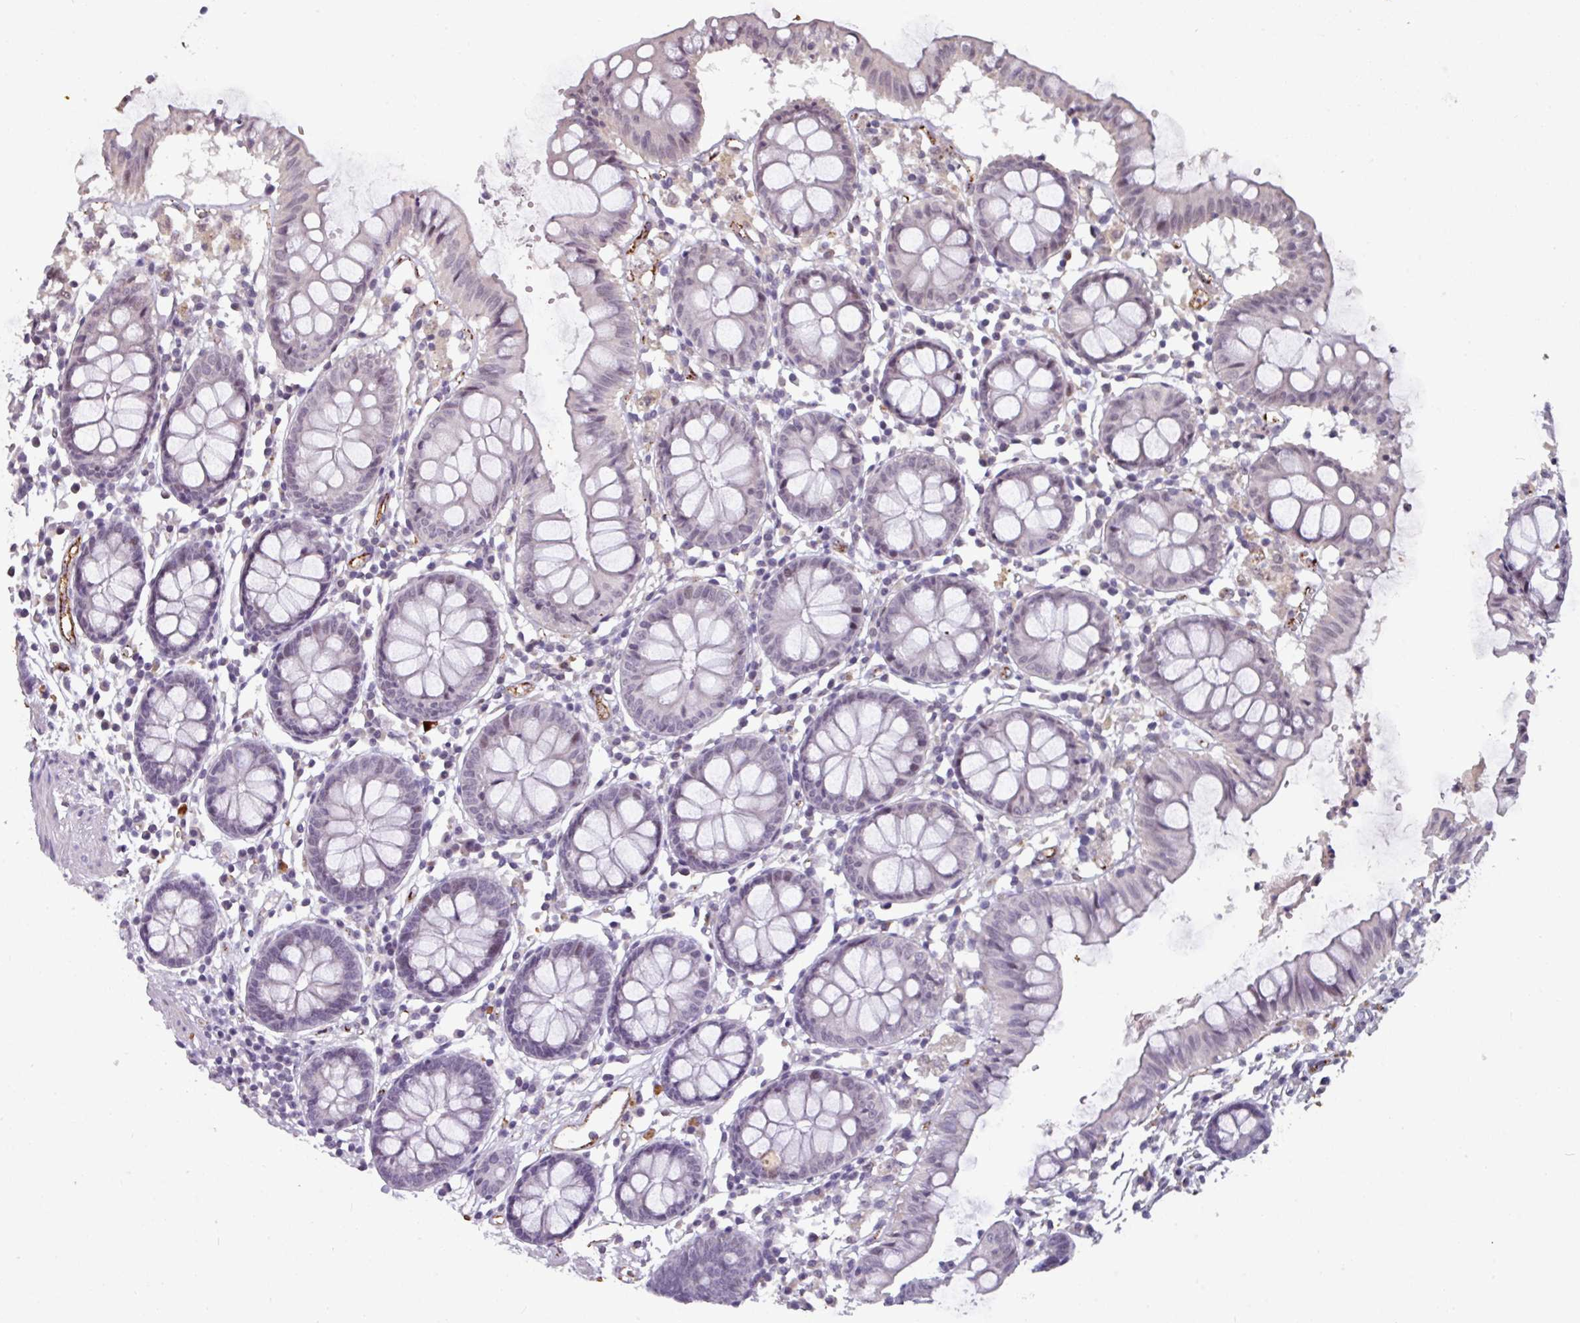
{"staining": {"intensity": "moderate", "quantity": ">75%", "location": "cytoplasmic/membranous"}, "tissue": "colon", "cell_type": "Endothelial cells", "image_type": "normal", "snomed": [{"axis": "morphology", "description": "Normal tissue, NOS"}, {"axis": "topography", "description": "Colon"}], "caption": "A micrograph of colon stained for a protein exhibits moderate cytoplasmic/membranous brown staining in endothelial cells.", "gene": "SIDT2", "patient": {"sex": "female", "age": 84}}